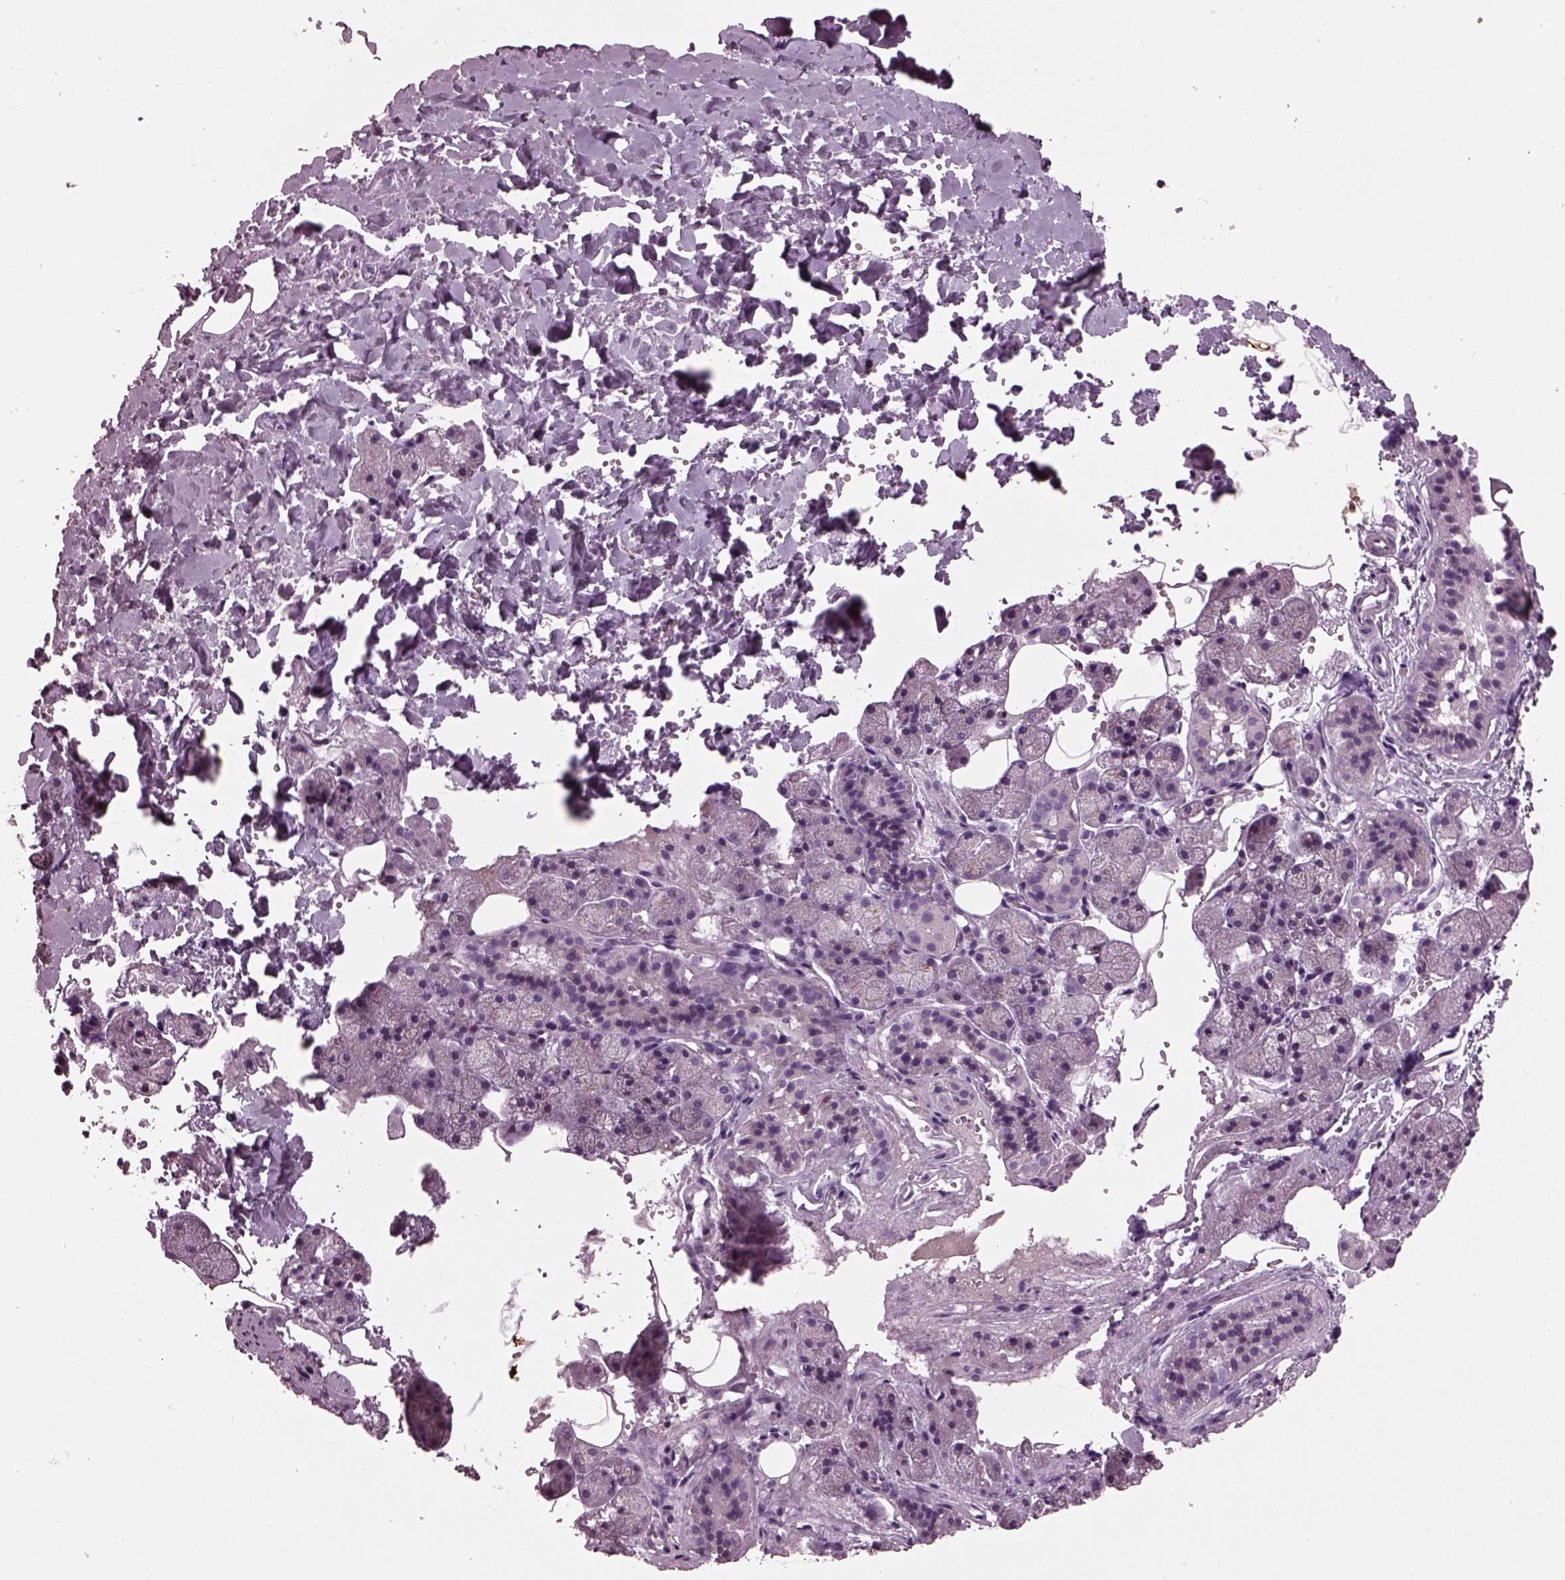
{"staining": {"intensity": "negative", "quantity": "none", "location": "none"}, "tissue": "salivary gland", "cell_type": "Glandular cells", "image_type": "normal", "snomed": [{"axis": "morphology", "description": "Normal tissue, NOS"}, {"axis": "topography", "description": "Salivary gland"}], "caption": "DAB immunohistochemical staining of normal salivary gland exhibits no significant positivity in glandular cells. (Stains: DAB IHC with hematoxylin counter stain, Microscopy: brightfield microscopy at high magnification).", "gene": "DPYSL5", "patient": {"sex": "male", "age": 38}}